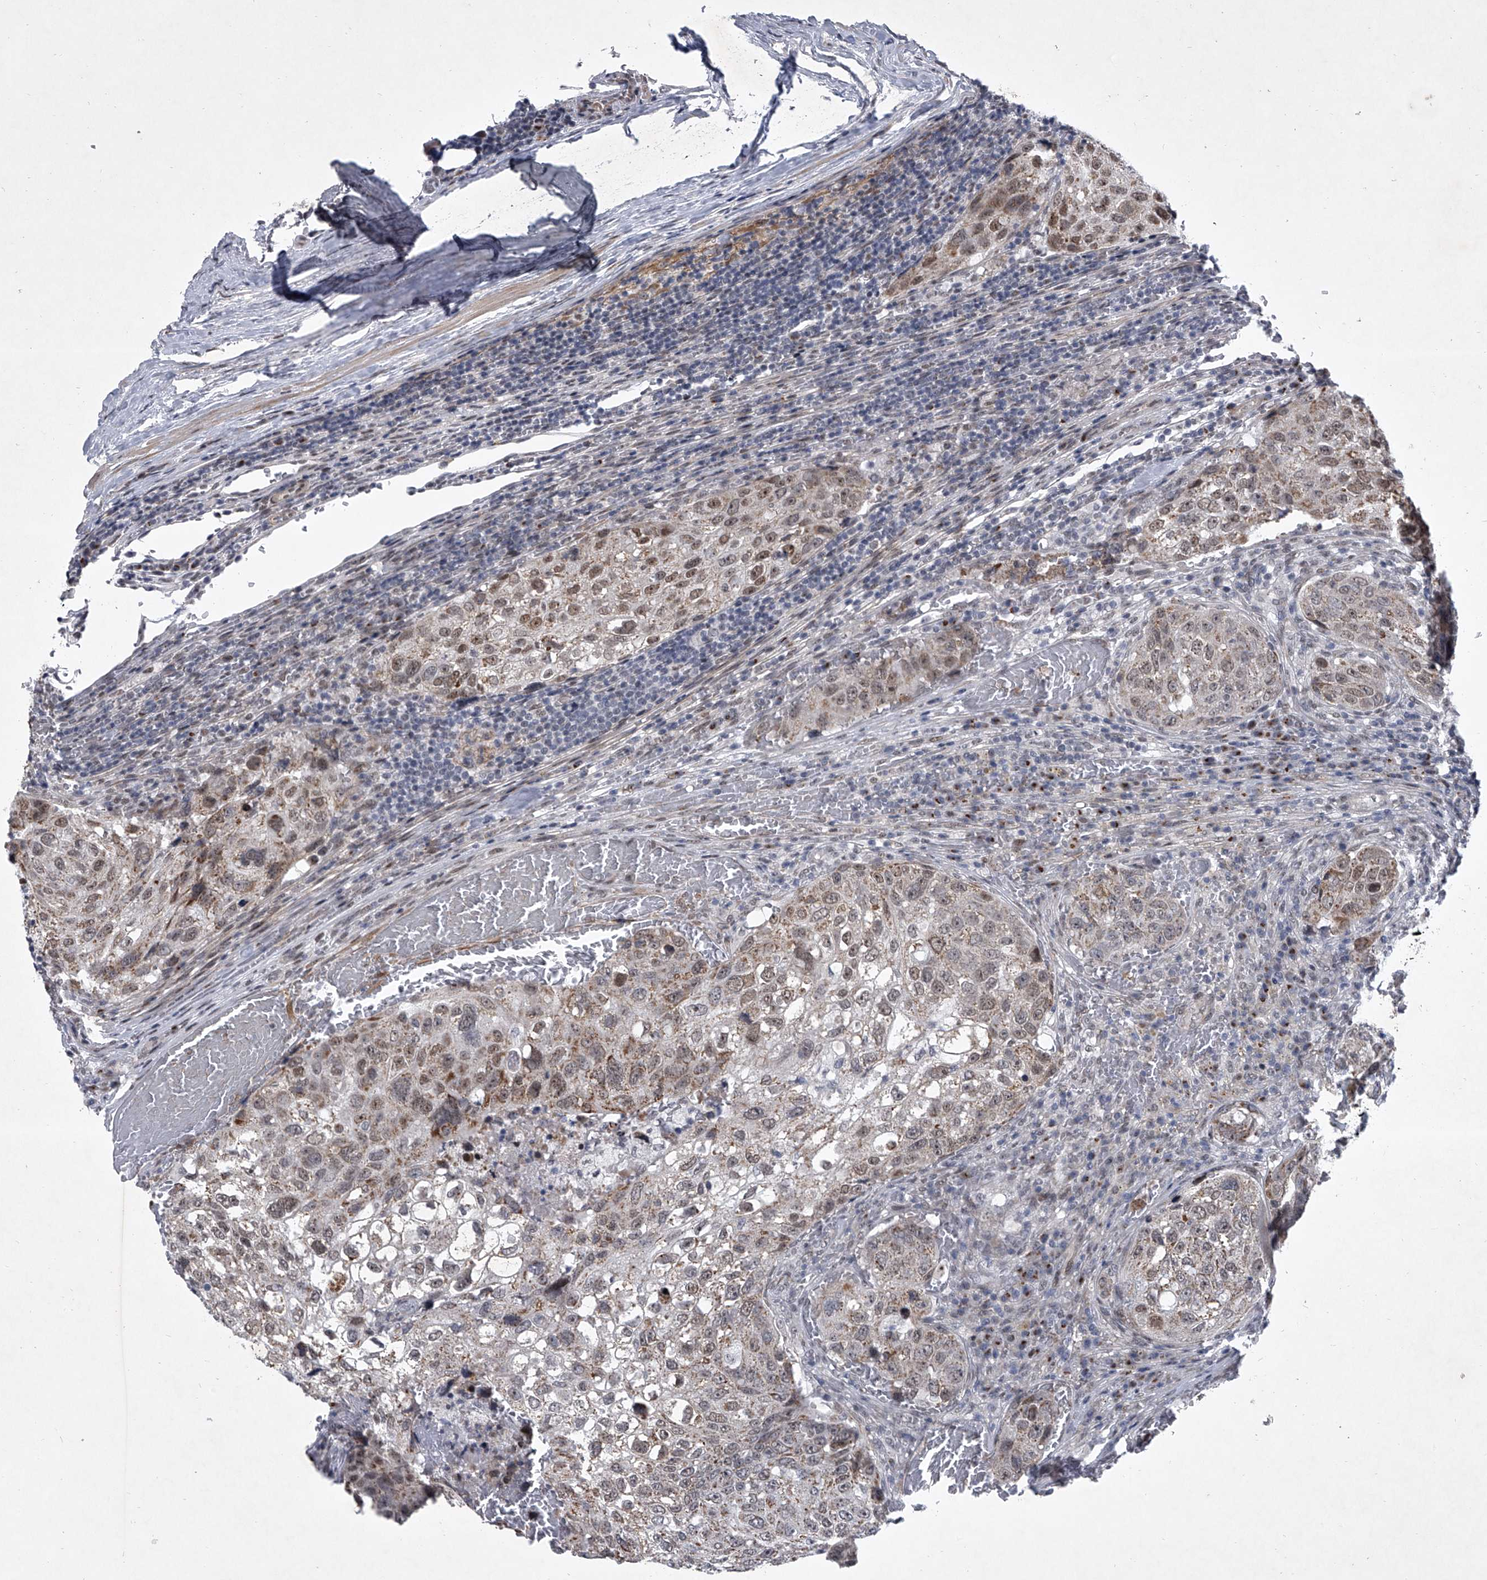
{"staining": {"intensity": "moderate", "quantity": "25%-75%", "location": "cytoplasmic/membranous,nuclear"}, "tissue": "urothelial cancer", "cell_type": "Tumor cells", "image_type": "cancer", "snomed": [{"axis": "morphology", "description": "Urothelial carcinoma, High grade"}, {"axis": "topography", "description": "Lymph node"}, {"axis": "topography", "description": "Urinary bladder"}], "caption": "A medium amount of moderate cytoplasmic/membranous and nuclear staining is seen in about 25%-75% of tumor cells in urothelial cancer tissue.", "gene": "MLLT1", "patient": {"sex": "male", "age": 51}}